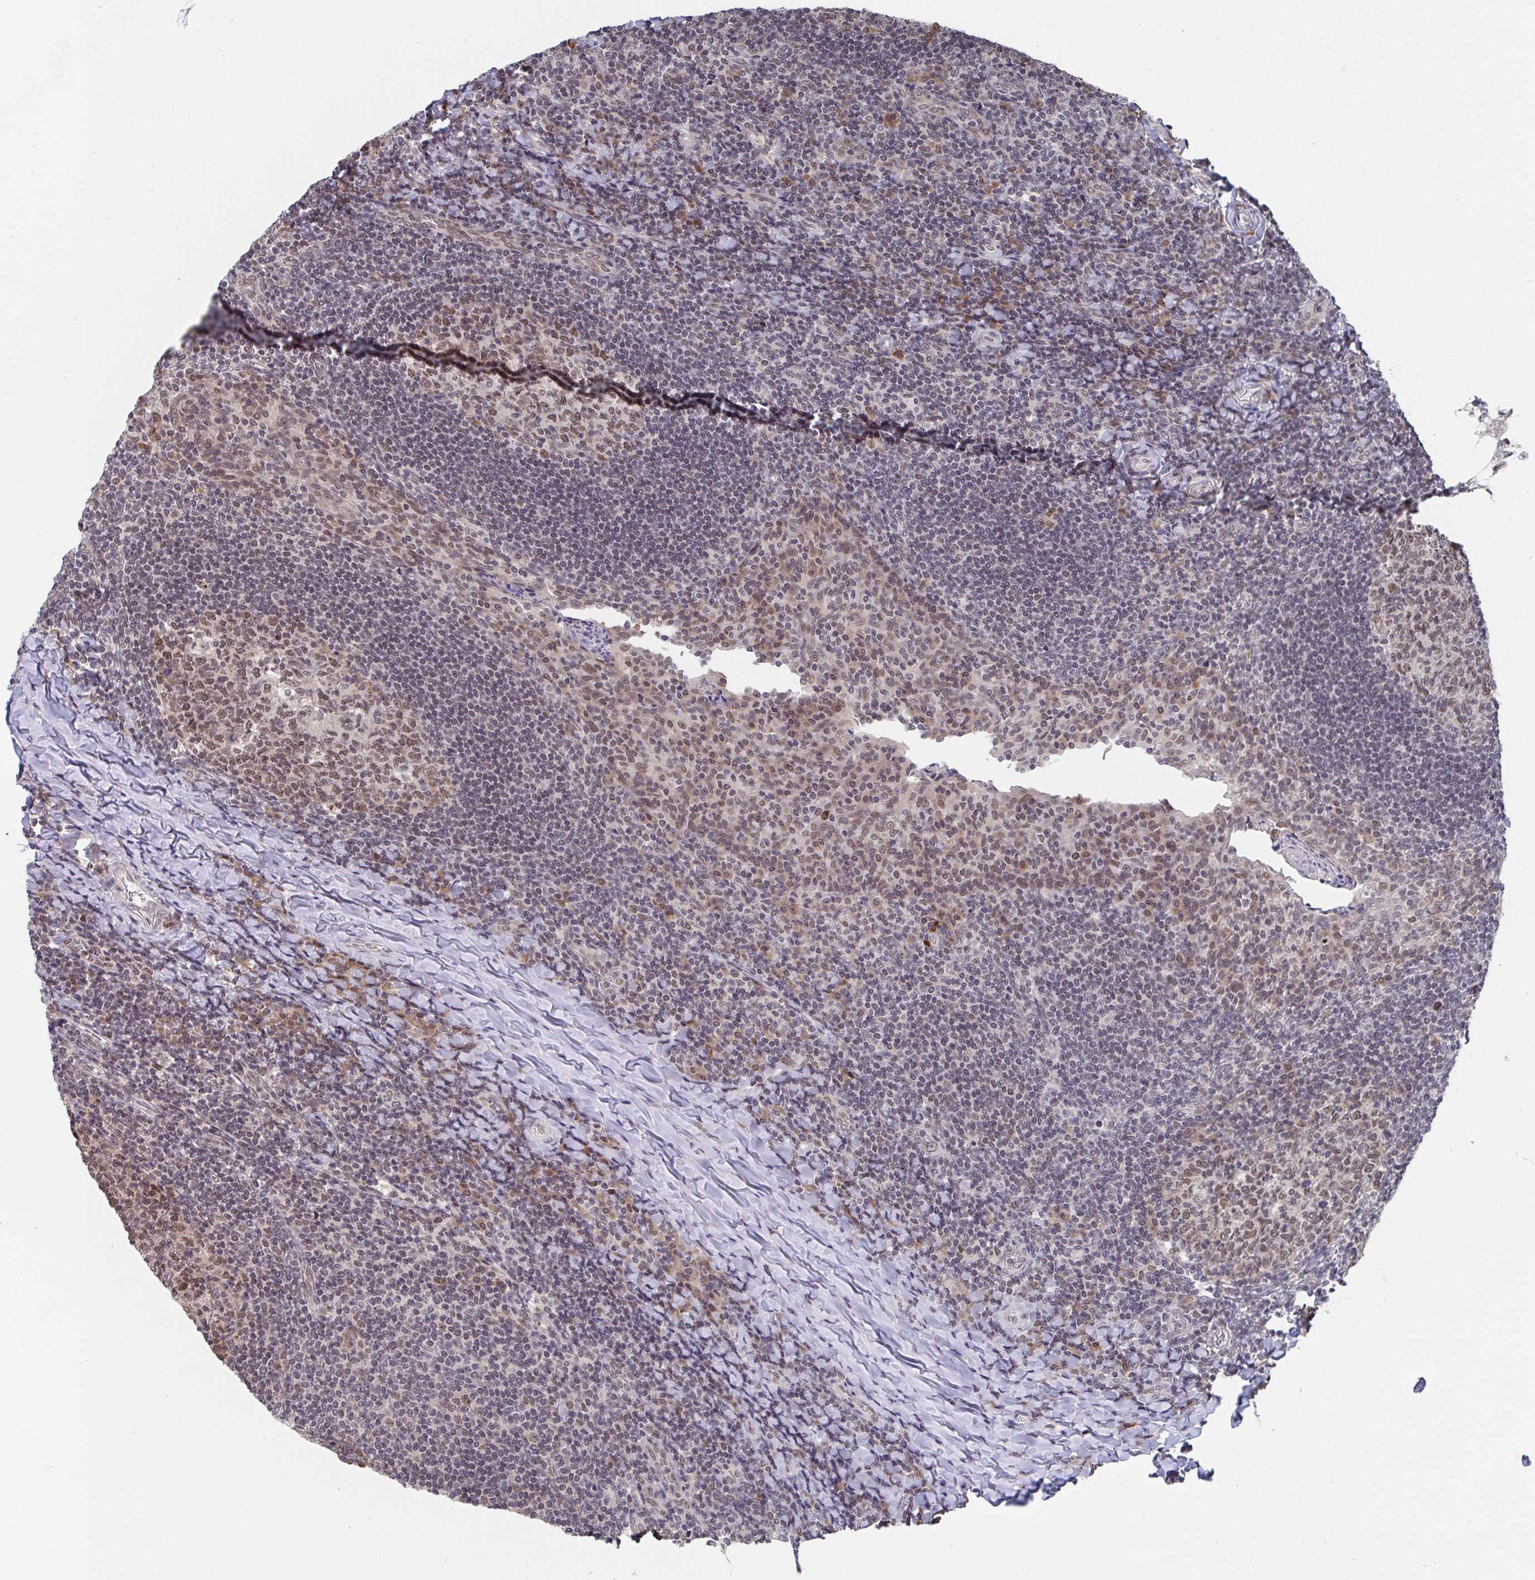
{"staining": {"intensity": "moderate", "quantity": ">75%", "location": "nuclear"}, "tissue": "tonsil", "cell_type": "Germinal center cells", "image_type": "normal", "snomed": [{"axis": "morphology", "description": "Normal tissue, NOS"}, {"axis": "topography", "description": "Tonsil"}], "caption": "Tonsil stained for a protein (brown) demonstrates moderate nuclear positive staining in approximately >75% of germinal center cells.", "gene": "JMJD1C", "patient": {"sex": "male", "age": 17}}